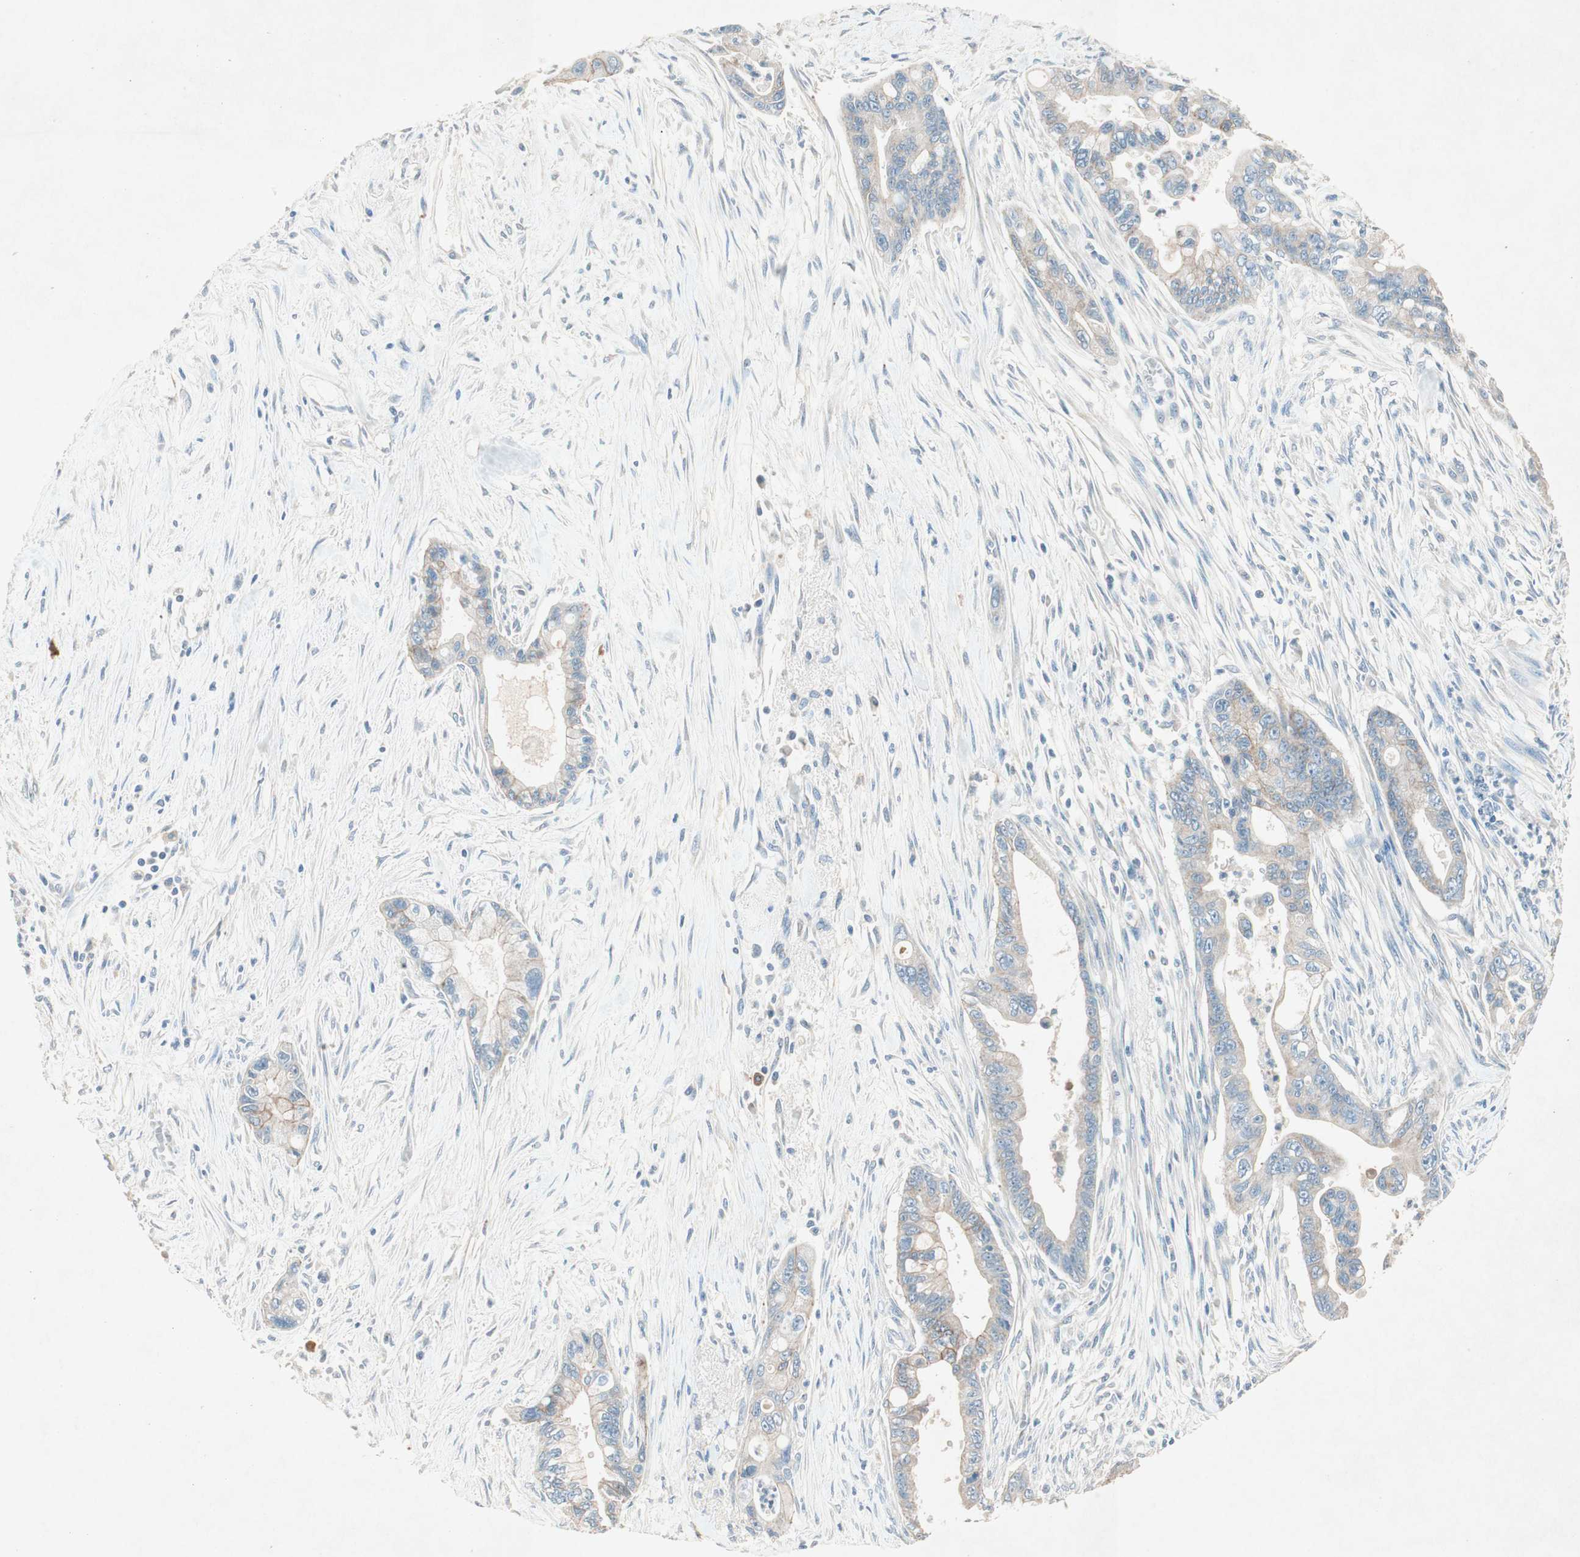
{"staining": {"intensity": "weak", "quantity": "<25%", "location": "cytoplasmic/membranous"}, "tissue": "pancreatic cancer", "cell_type": "Tumor cells", "image_type": "cancer", "snomed": [{"axis": "morphology", "description": "Adenocarcinoma, NOS"}, {"axis": "topography", "description": "Pancreas"}], "caption": "Pancreatic adenocarcinoma was stained to show a protein in brown. There is no significant expression in tumor cells.", "gene": "NKAIN1", "patient": {"sex": "male", "age": 70}}